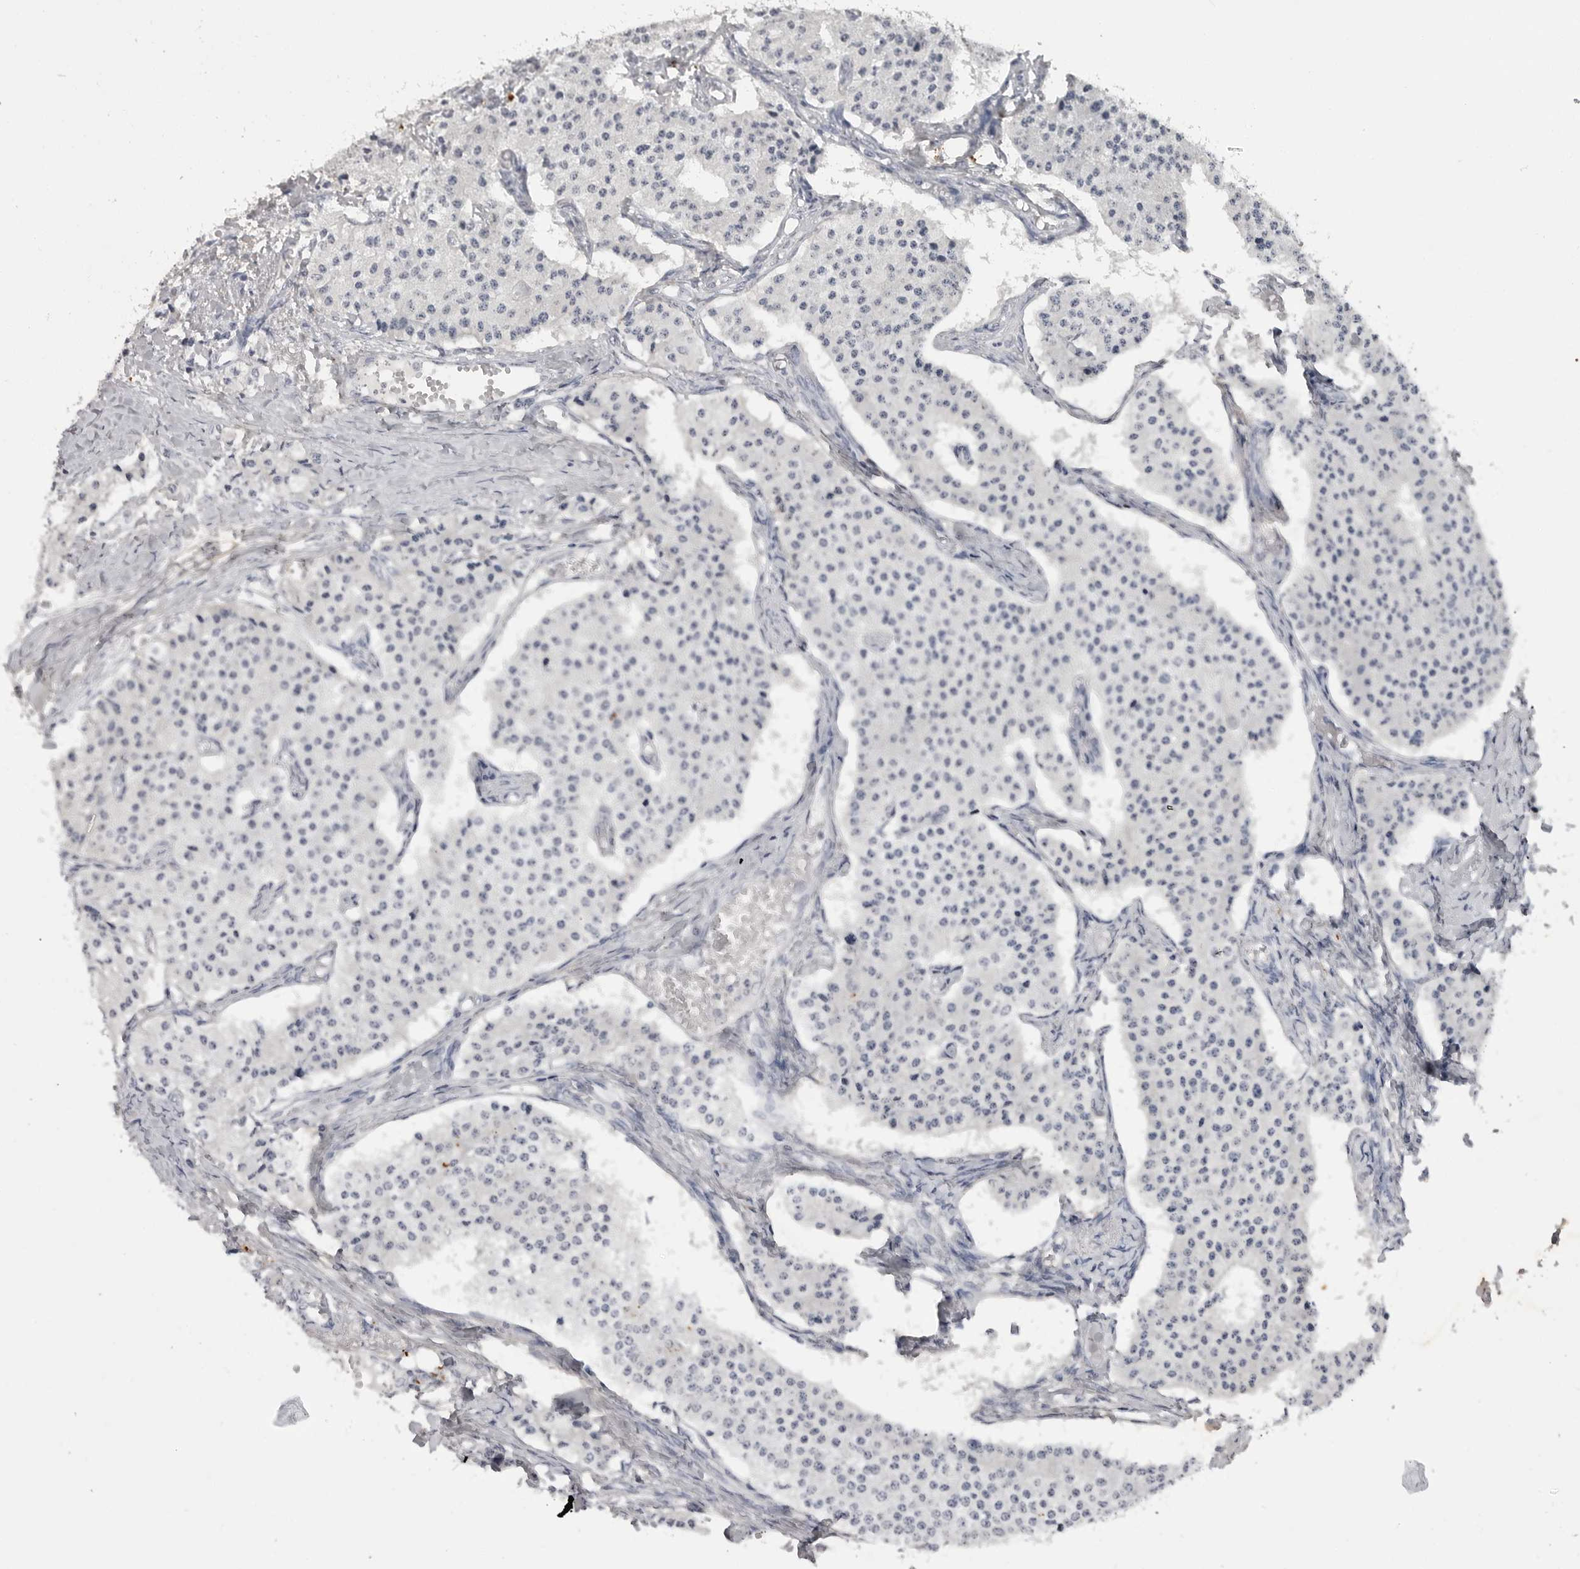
{"staining": {"intensity": "negative", "quantity": "none", "location": "none"}, "tissue": "carcinoid", "cell_type": "Tumor cells", "image_type": "cancer", "snomed": [{"axis": "morphology", "description": "Carcinoid, malignant, NOS"}, {"axis": "topography", "description": "Colon"}], "caption": "Immunohistochemical staining of human carcinoid (malignant) demonstrates no significant positivity in tumor cells.", "gene": "RRM1", "patient": {"sex": "female", "age": 52}}